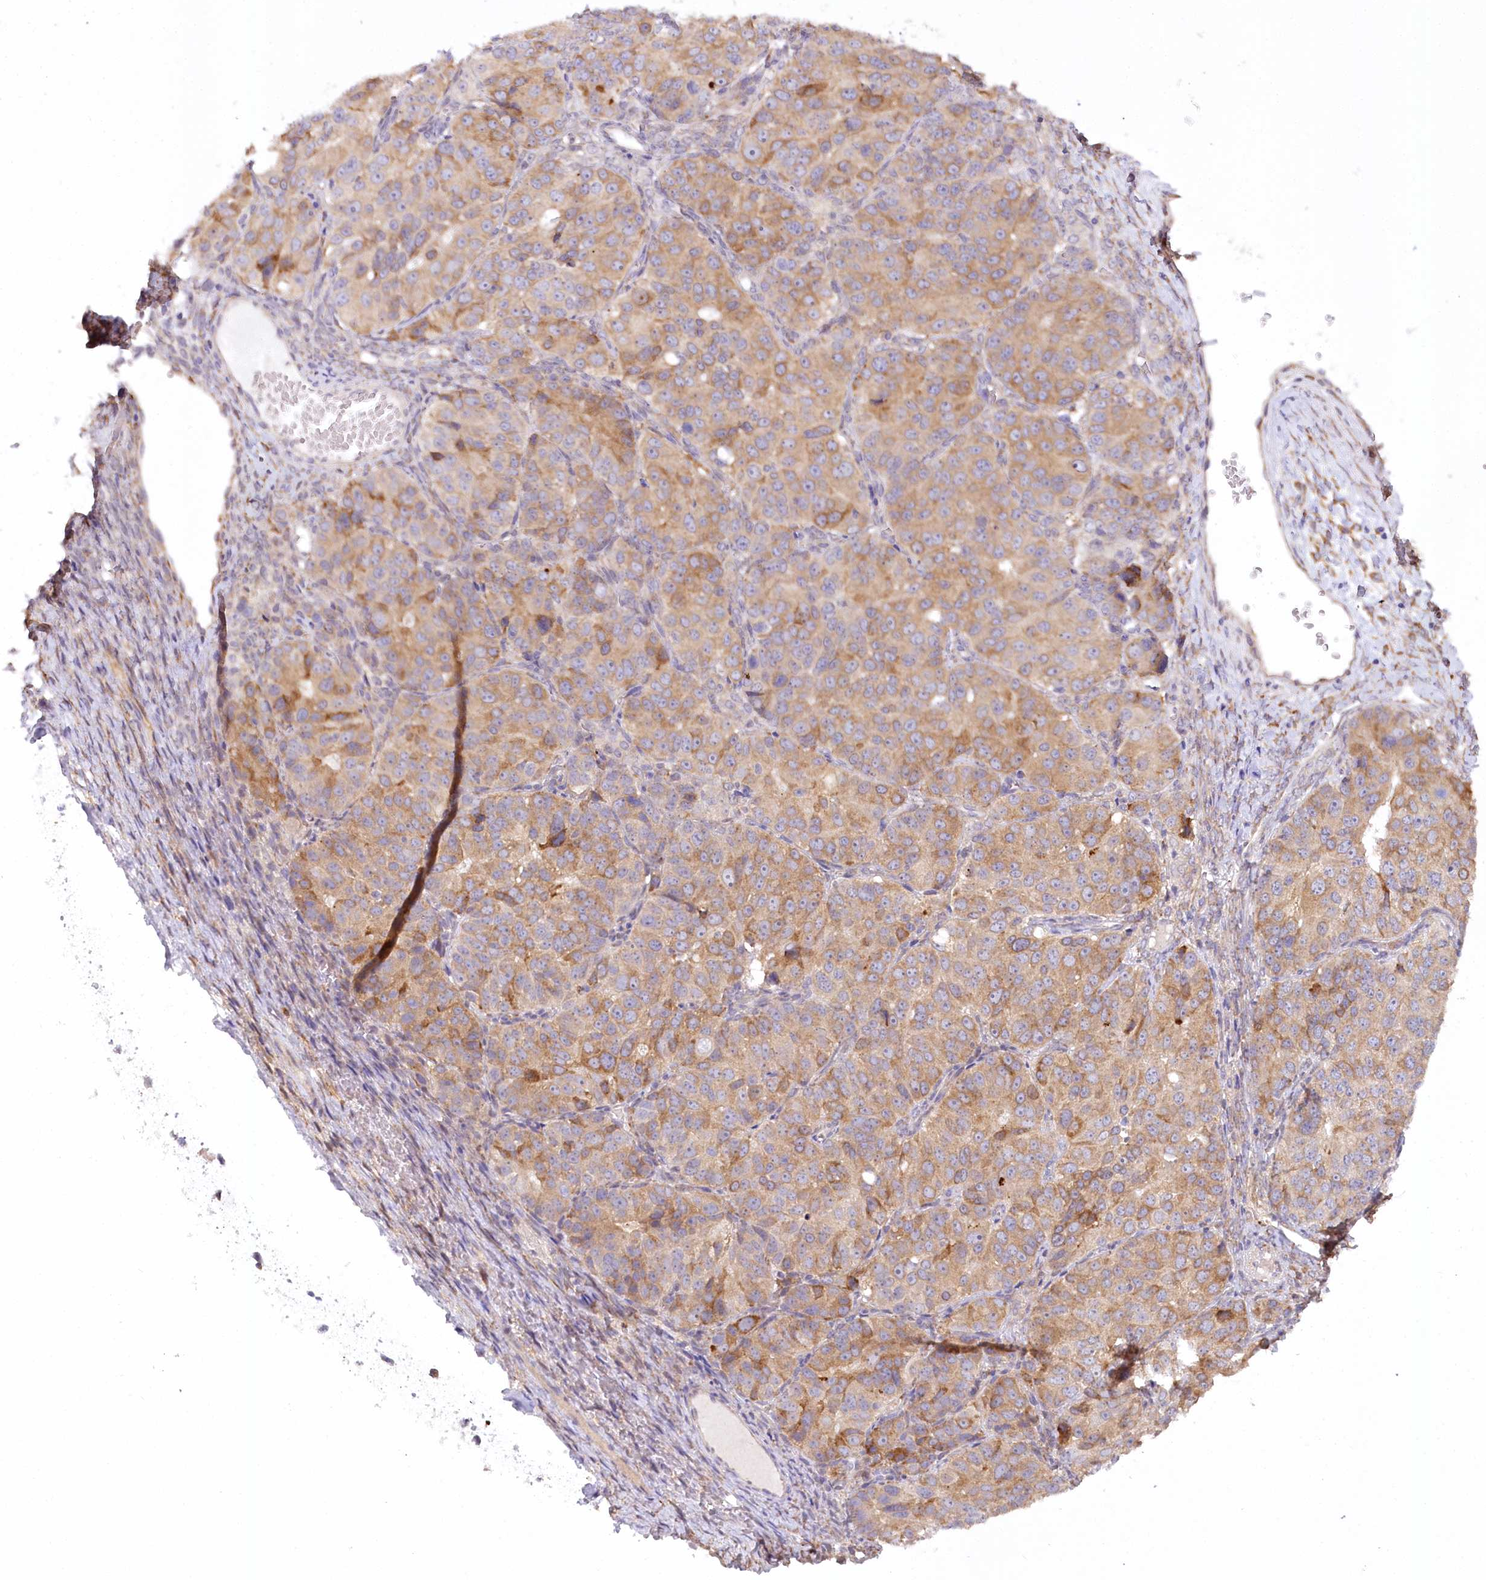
{"staining": {"intensity": "moderate", "quantity": ">75%", "location": "cytoplasmic/membranous"}, "tissue": "ovarian cancer", "cell_type": "Tumor cells", "image_type": "cancer", "snomed": [{"axis": "morphology", "description": "Carcinoma, endometroid"}, {"axis": "topography", "description": "Ovary"}], "caption": "Ovarian cancer (endometroid carcinoma) stained for a protein (brown) reveals moderate cytoplasmic/membranous positive positivity in approximately >75% of tumor cells.", "gene": "NCKAP5", "patient": {"sex": "female", "age": 51}}